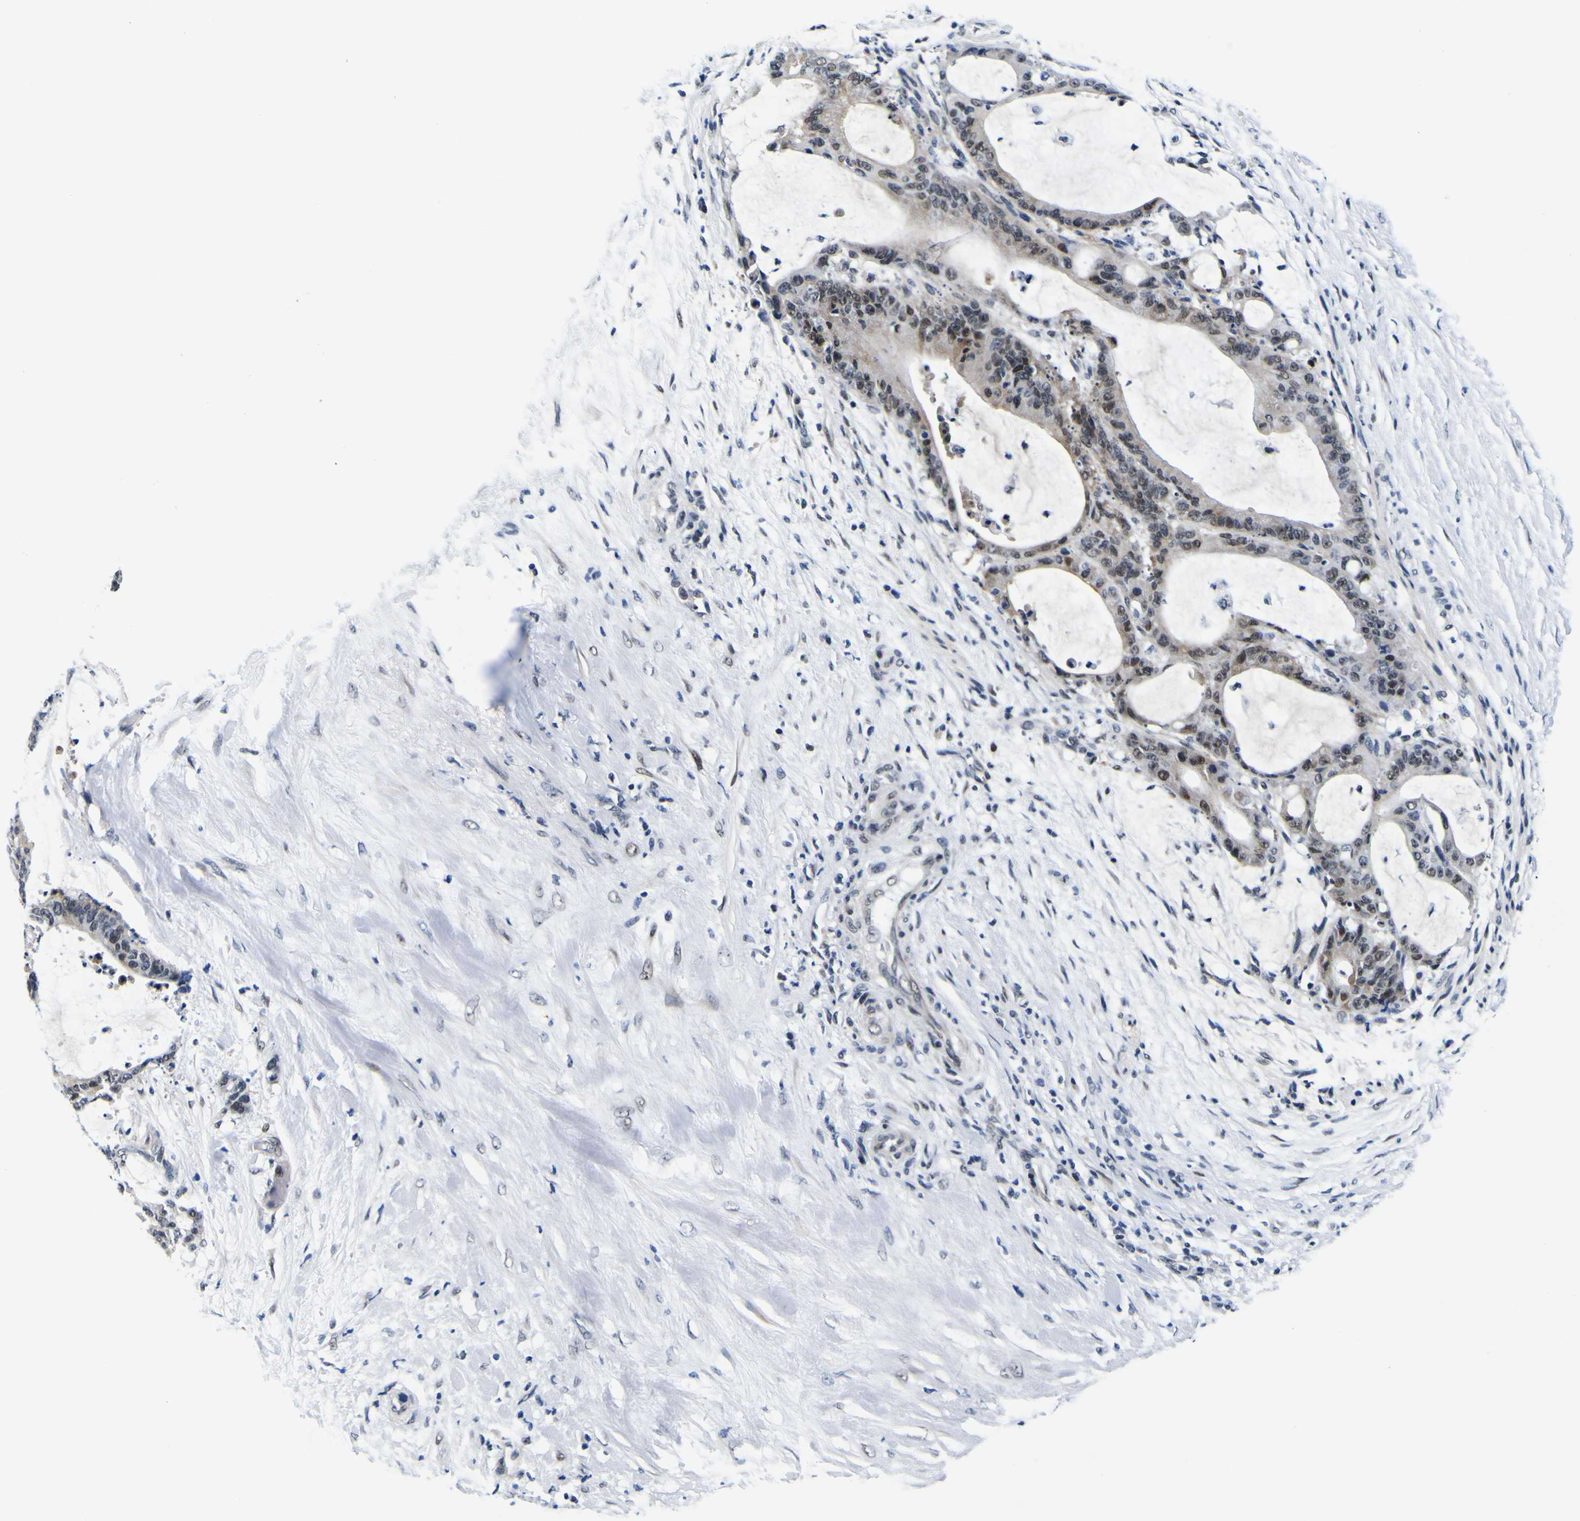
{"staining": {"intensity": "weak", "quantity": "<25%", "location": "nuclear"}, "tissue": "liver cancer", "cell_type": "Tumor cells", "image_type": "cancer", "snomed": [{"axis": "morphology", "description": "Cholangiocarcinoma"}, {"axis": "topography", "description": "Liver"}], "caption": "Liver cholangiocarcinoma was stained to show a protein in brown. There is no significant staining in tumor cells.", "gene": "CUL4B", "patient": {"sex": "female", "age": 73}}